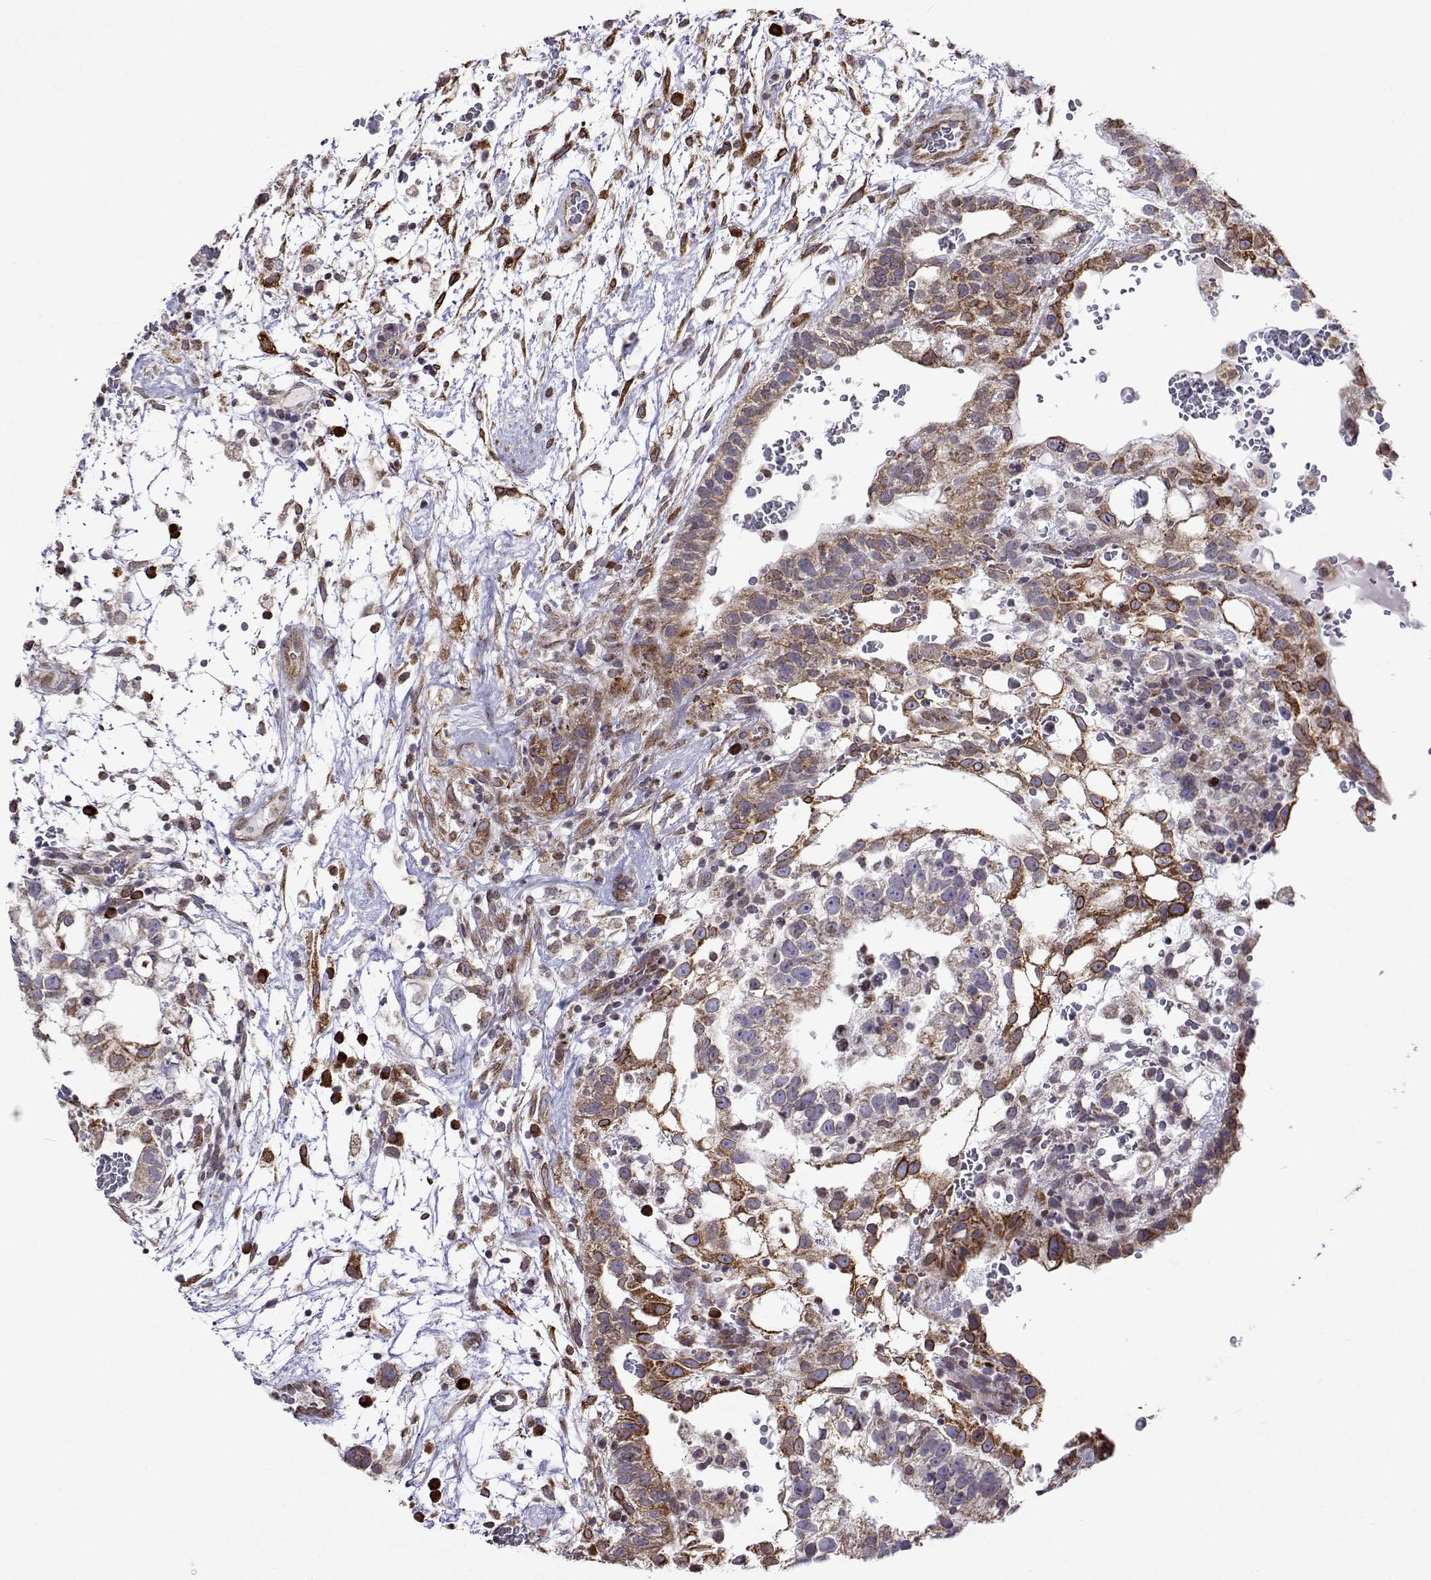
{"staining": {"intensity": "moderate", "quantity": "25%-75%", "location": "cytoplasmic/membranous"}, "tissue": "testis cancer", "cell_type": "Tumor cells", "image_type": "cancer", "snomed": [{"axis": "morphology", "description": "Normal tissue, NOS"}, {"axis": "morphology", "description": "Carcinoma, Embryonal, NOS"}, {"axis": "topography", "description": "Testis"}], "caption": "This image demonstrates IHC staining of testis cancer (embryonal carcinoma), with medium moderate cytoplasmic/membranous positivity in about 25%-75% of tumor cells.", "gene": "PGRMC2", "patient": {"sex": "male", "age": 32}}